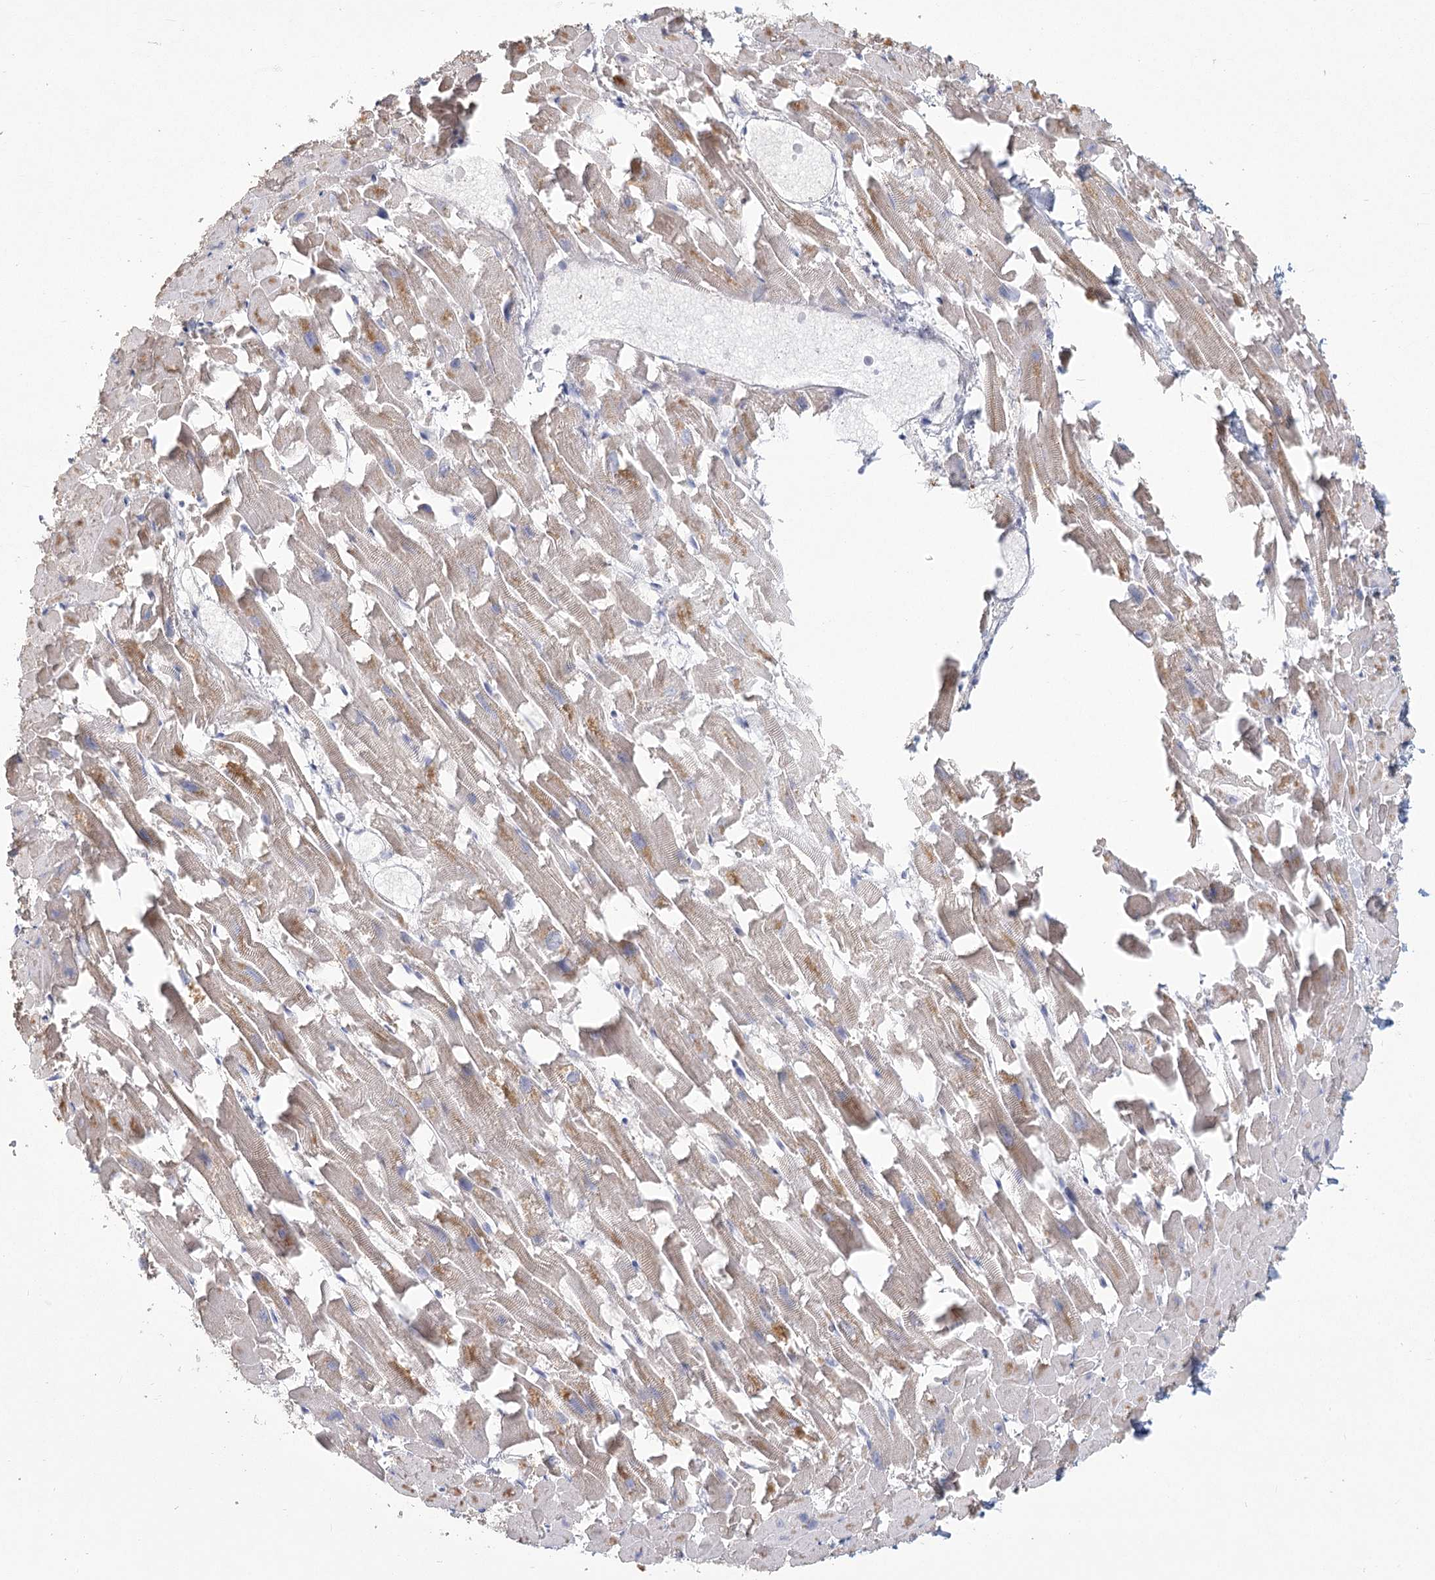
{"staining": {"intensity": "moderate", "quantity": "<25%", "location": "cytoplasmic/membranous"}, "tissue": "heart muscle", "cell_type": "Cardiomyocytes", "image_type": "normal", "snomed": [{"axis": "morphology", "description": "Normal tissue, NOS"}, {"axis": "topography", "description": "Heart"}], "caption": "High-magnification brightfield microscopy of normal heart muscle stained with DAB (brown) and counterstained with hematoxylin (blue). cardiomyocytes exhibit moderate cytoplasmic/membranous expression is appreciated in about<25% of cells. The protein is stained brown, and the nuclei are stained in blue (DAB (3,3'-diaminobenzidine) IHC with brightfield microscopy, high magnification).", "gene": "CNTLN", "patient": {"sex": "female", "age": 64}}